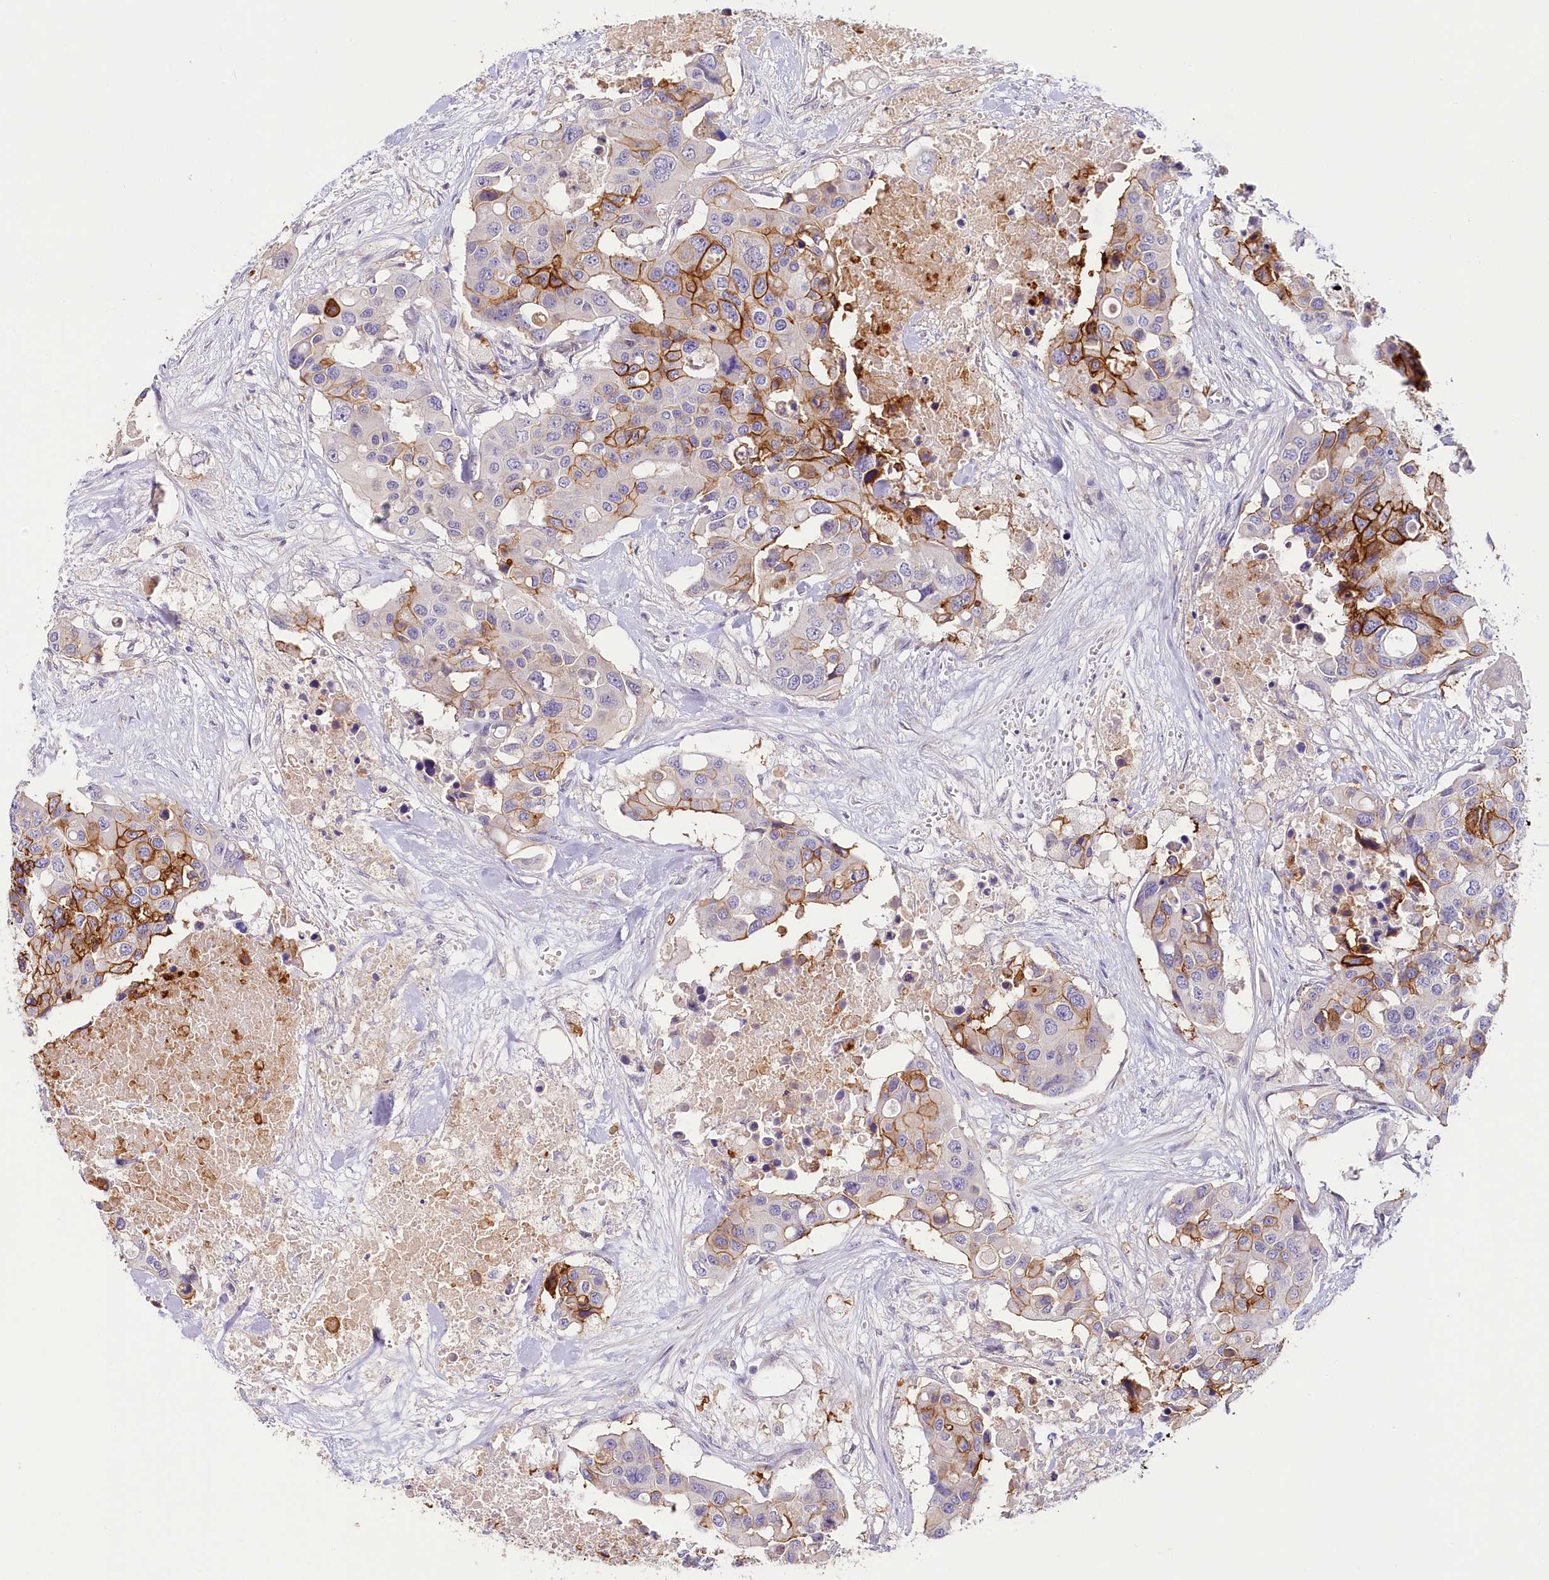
{"staining": {"intensity": "strong", "quantity": "<25%", "location": "cytoplasmic/membranous"}, "tissue": "colorectal cancer", "cell_type": "Tumor cells", "image_type": "cancer", "snomed": [{"axis": "morphology", "description": "Adenocarcinoma, NOS"}, {"axis": "topography", "description": "Colon"}], "caption": "Adenocarcinoma (colorectal) stained with a brown dye displays strong cytoplasmic/membranous positive expression in approximately <25% of tumor cells.", "gene": "PDE6D", "patient": {"sex": "male", "age": 77}}